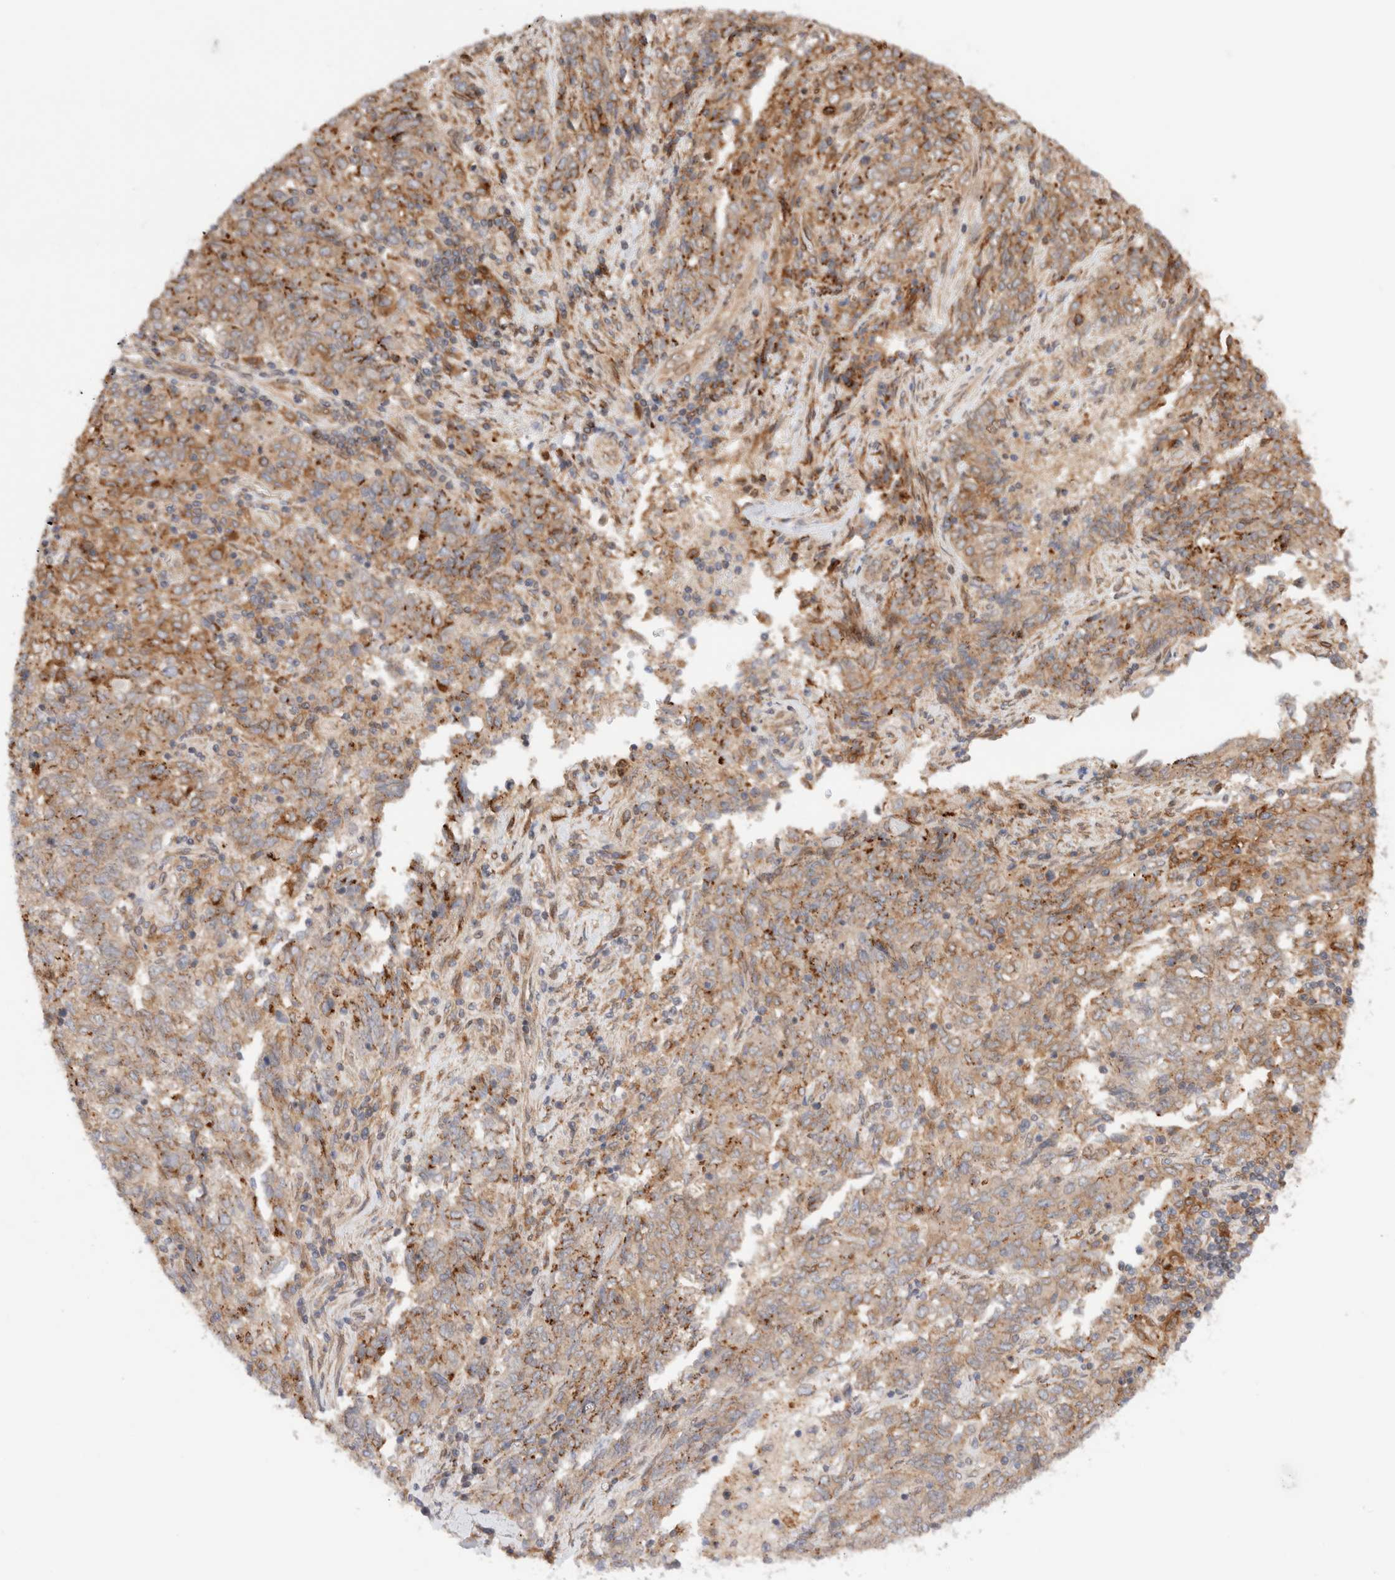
{"staining": {"intensity": "moderate", "quantity": ">75%", "location": "cytoplasmic/membranous"}, "tissue": "endometrial cancer", "cell_type": "Tumor cells", "image_type": "cancer", "snomed": [{"axis": "morphology", "description": "Adenocarcinoma, NOS"}, {"axis": "topography", "description": "Endometrium"}], "caption": "Protein expression analysis of endometrial cancer exhibits moderate cytoplasmic/membranous positivity in approximately >75% of tumor cells.", "gene": "GCN1", "patient": {"sex": "female", "age": 80}}